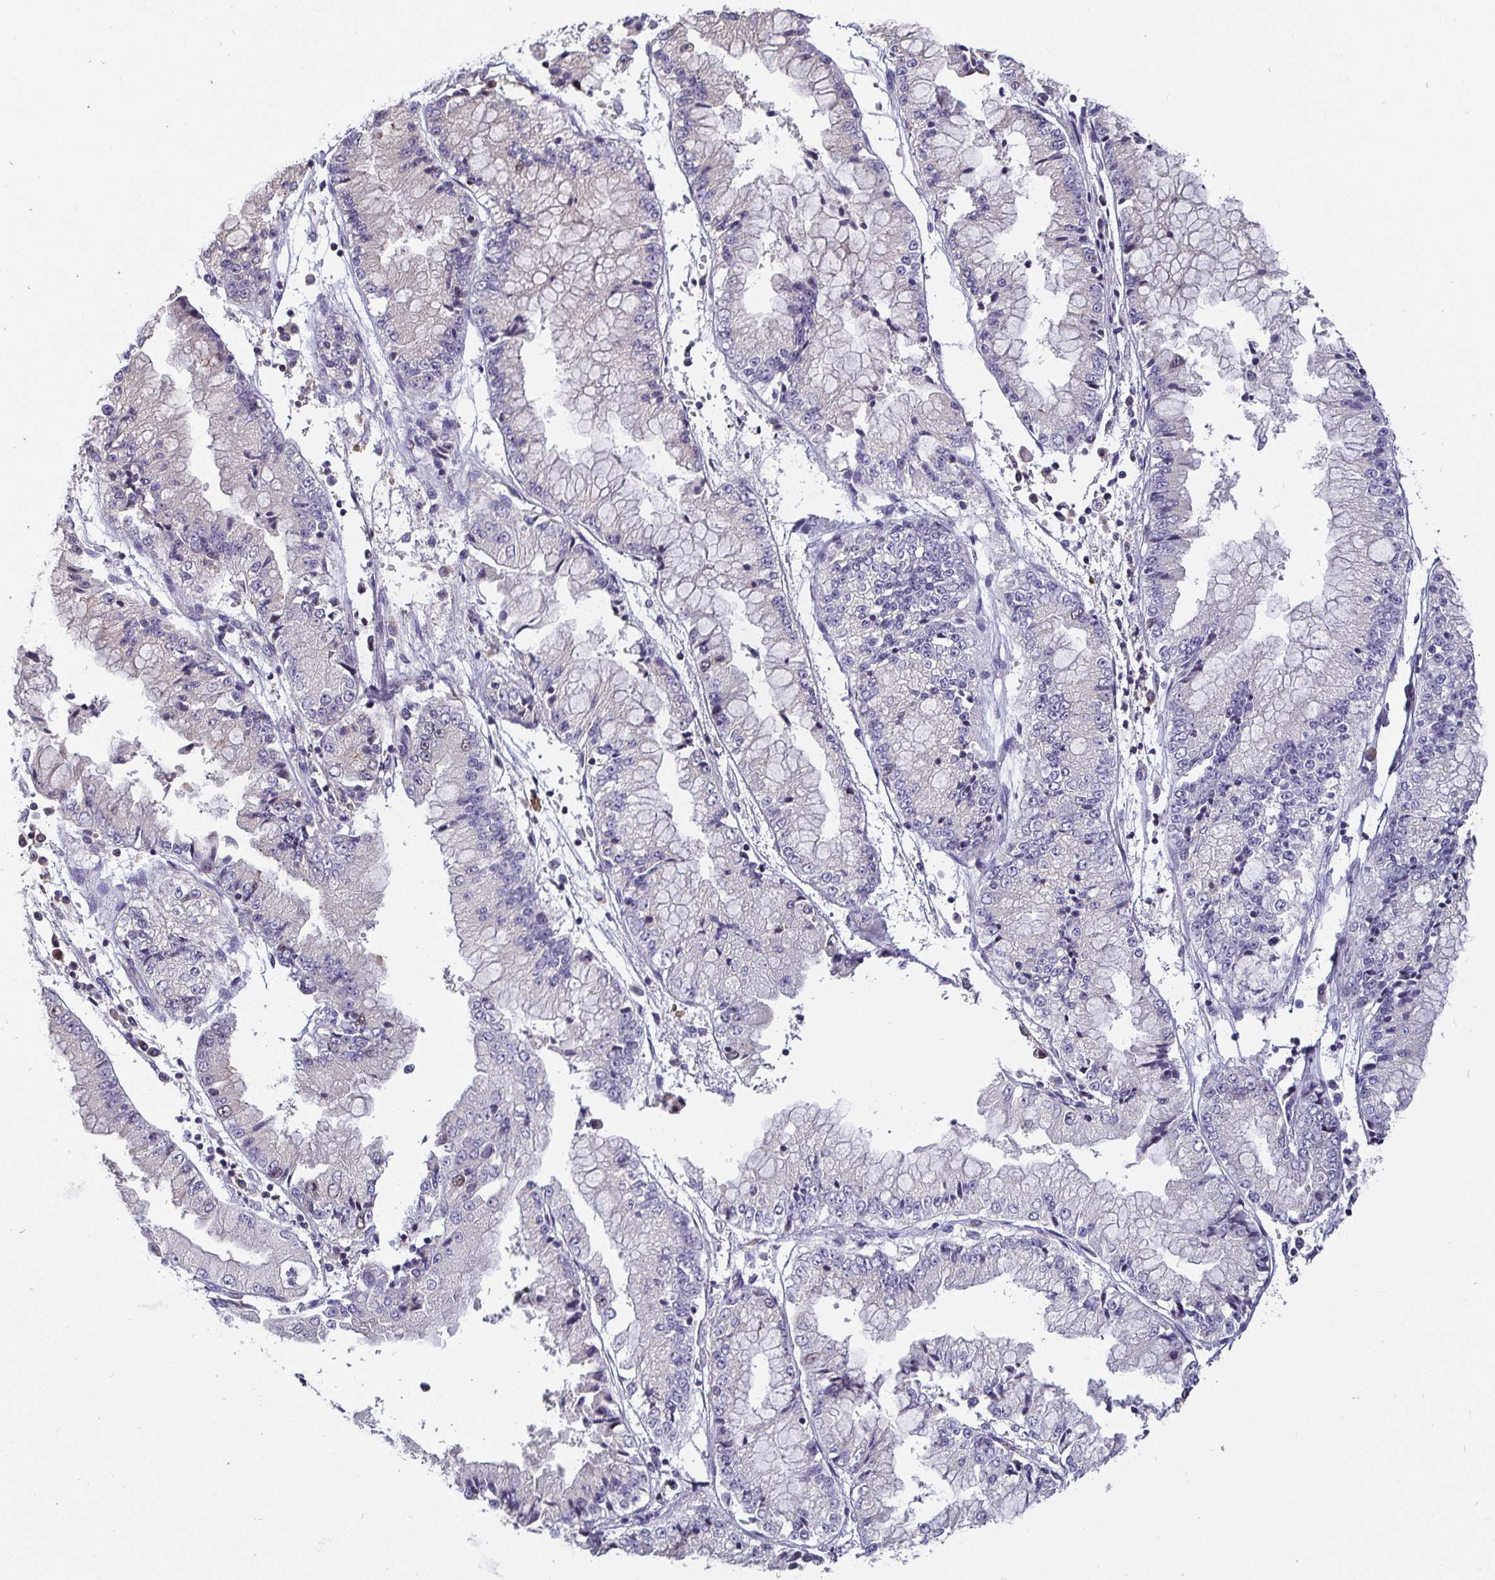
{"staining": {"intensity": "negative", "quantity": "none", "location": "none"}, "tissue": "stomach cancer", "cell_type": "Tumor cells", "image_type": "cancer", "snomed": [{"axis": "morphology", "description": "Adenocarcinoma, NOS"}, {"axis": "topography", "description": "Stomach, upper"}], "caption": "An image of stomach adenocarcinoma stained for a protein exhibits no brown staining in tumor cells.", "gene": "ANLN", "patient": {"sex": "female", "age": 74}}